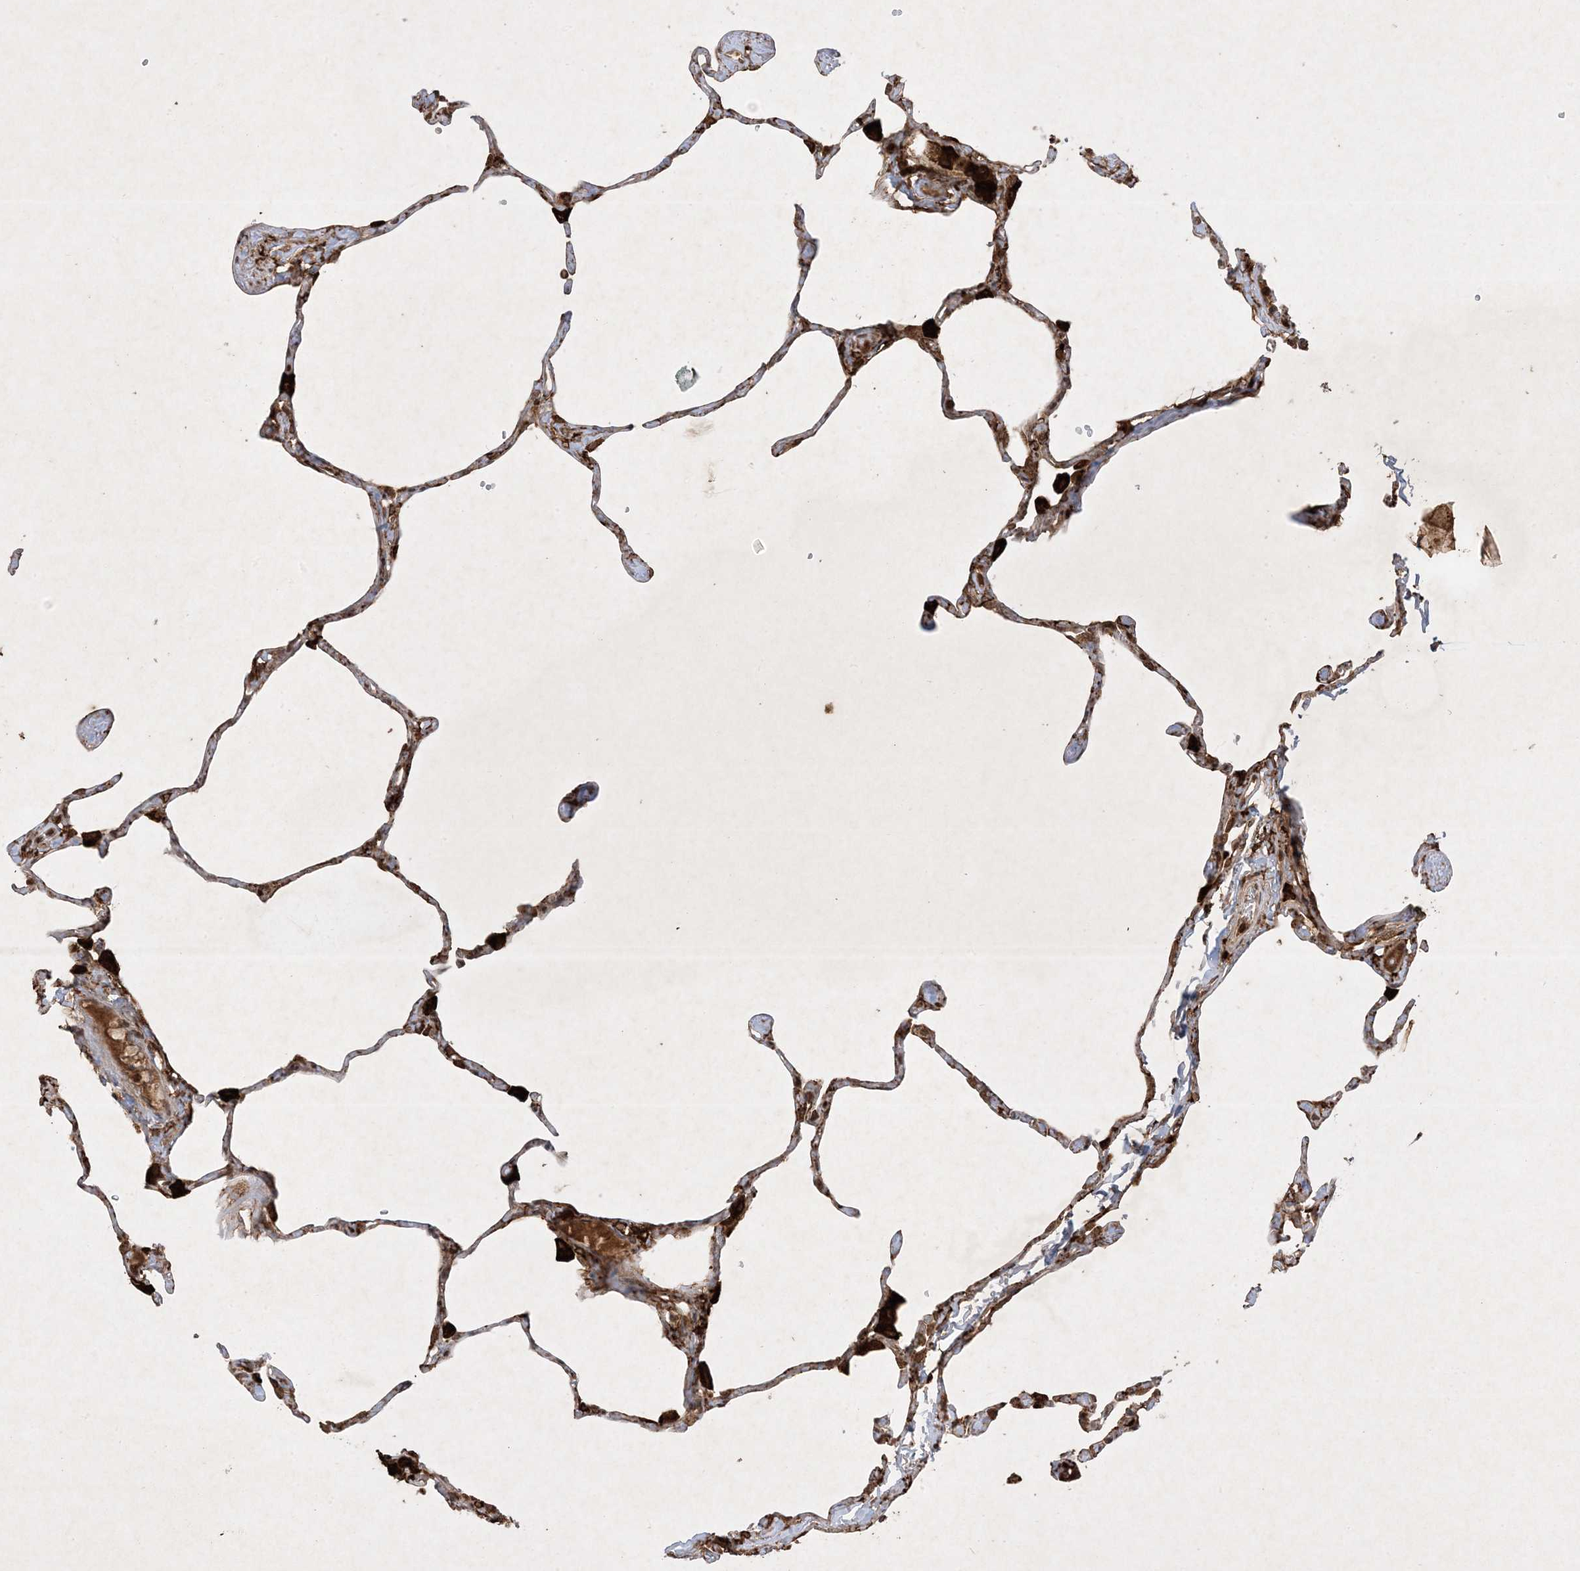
{"staining": {"intensity": "moderate", "quantity": ">75%", "location": "cytoplasmic/membranous"}, "tissue": "lung", "cell_type": "Alveolar cells", "image_type": "normal", "snomed": [{"axis": "morphology", "description": "Normal tissue, NOS"}, {"axis": "topography", "description": "Lung"}], "caption": "DAB (3,3'-diaminobenzidine) immunohistochemical staining of unremarkable lung reveals moderate cytoplasmic/membranous protein expression in approximately >75% of alveolar cells.", "gene": "PTK6", "patient": {"sex": "male", "age": 65}}